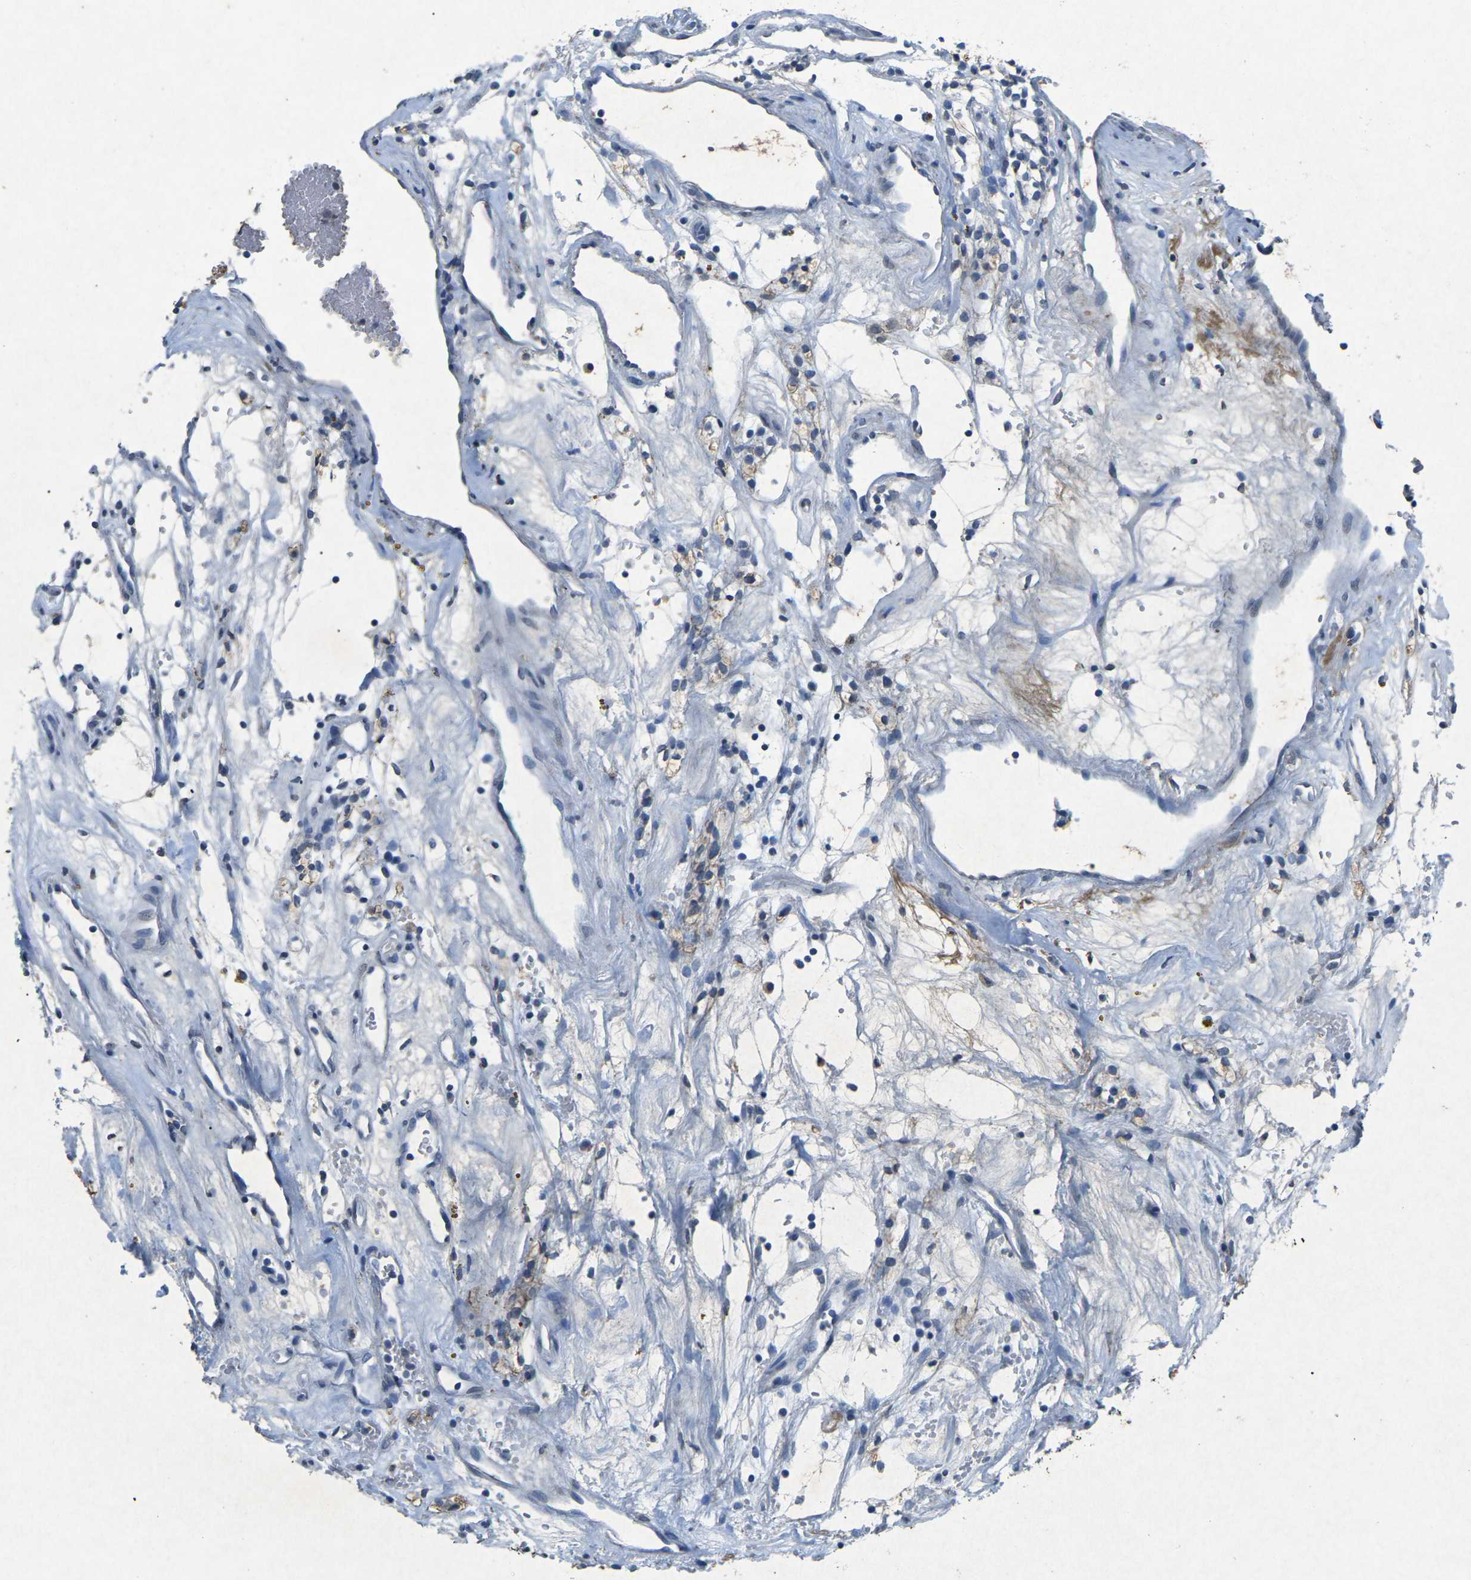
{"staining": {"intensity": "weak", "quantity": "<25%", "location": "cytoplasmic/membranous"}, "tissue": "renal cancer", "cell_type": "Tumor cells", "image_type": "cancer", "snomed": [{"axis": "morphology", "description": "Adenocarcinoma, NOS"}, {"axis": "topography", "description": "Kidney"}], "caption": "The photomicrograph exhibits no significant expression in tumor cells of renal cancer (adenocarcinoma).", "gene": "PLG", "patient": {"sex": "male", "age": 59}}